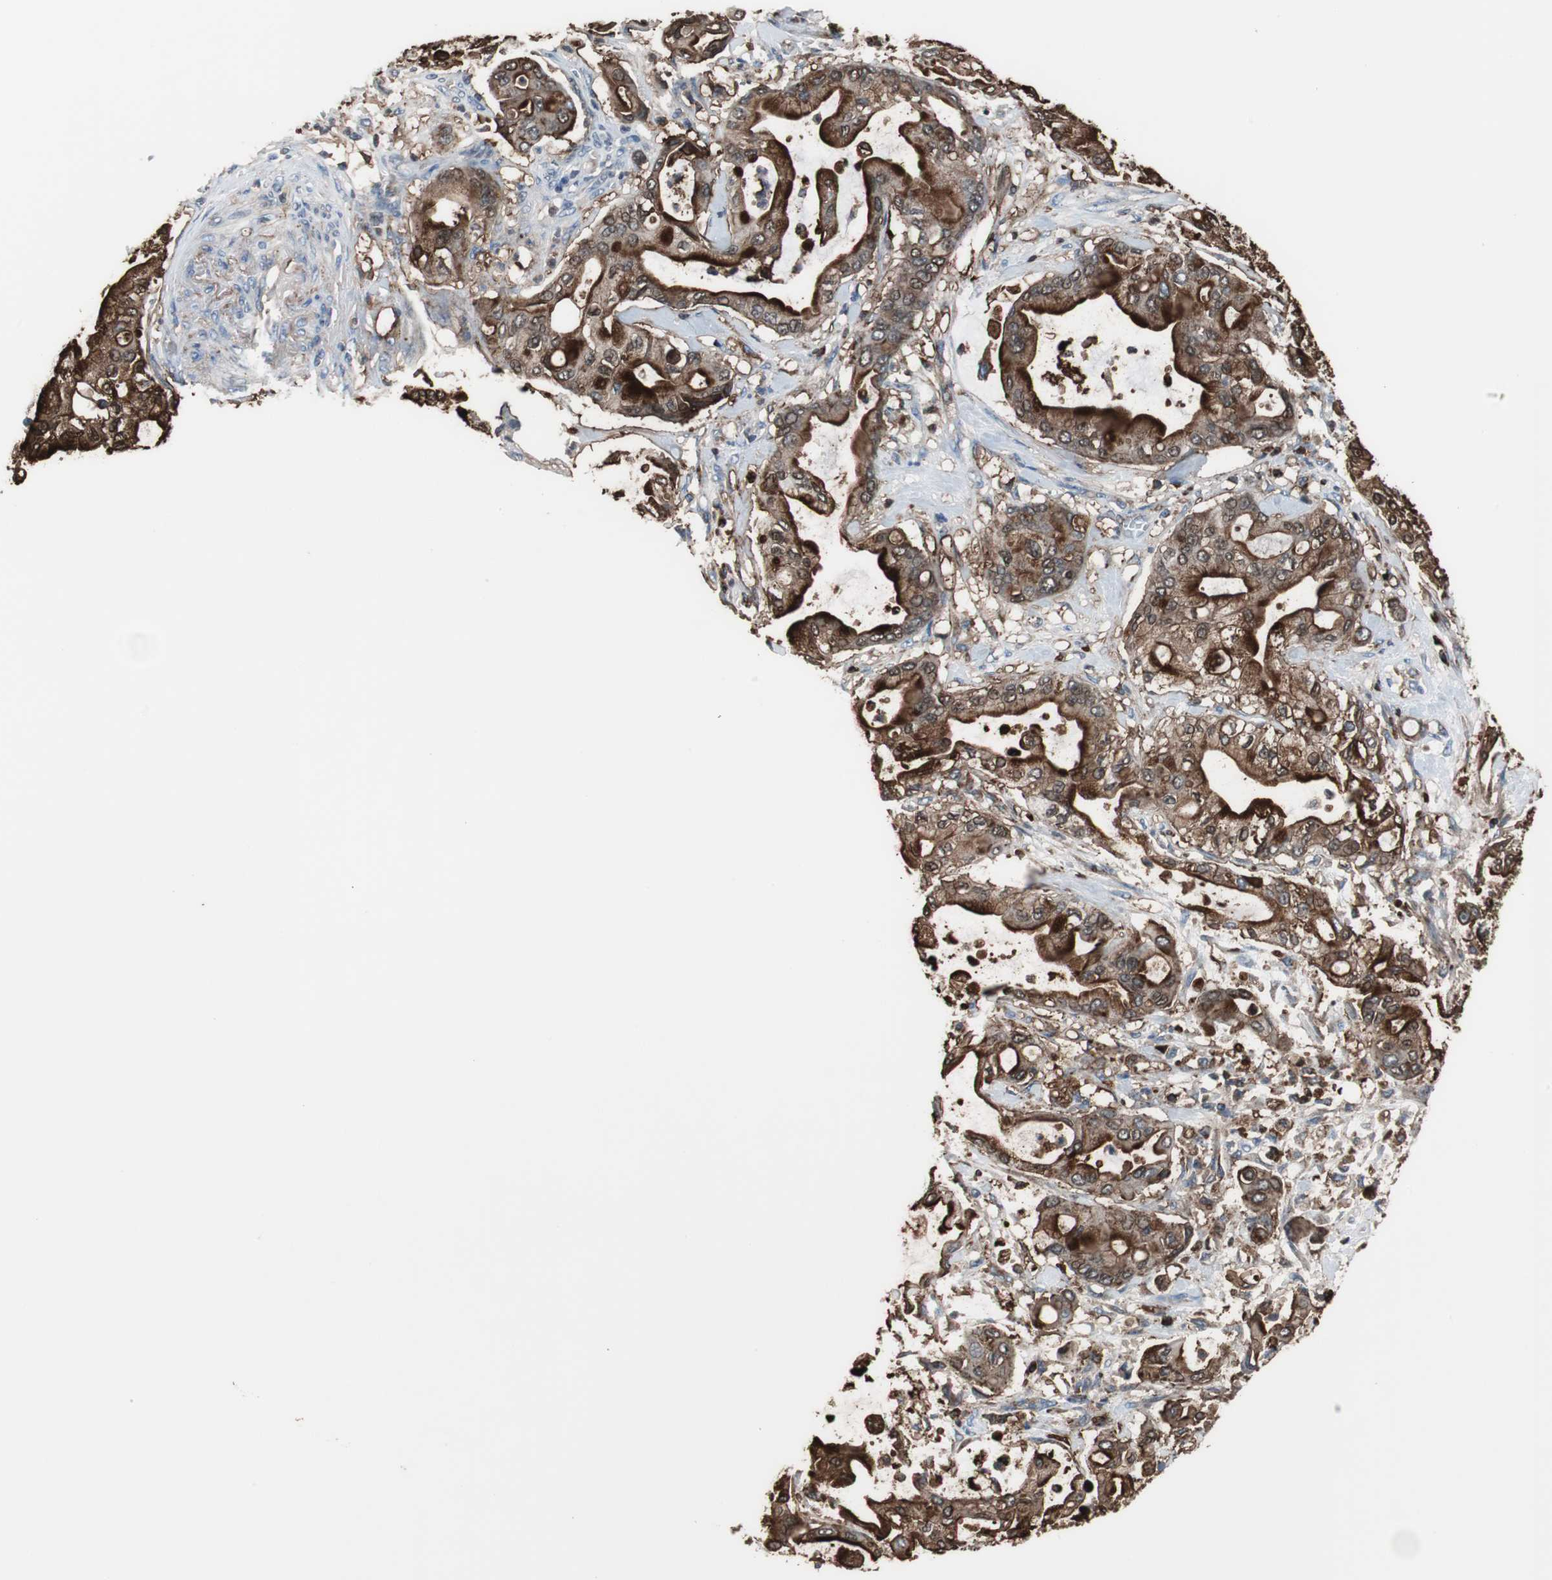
{"staining": {"intensity": "strong", "quantity": ">75%", "location": "cytoplasmic/membranous,nuclear"}, "tissue": "pancreatic cancer", "cell_type": "Tumor cells", "image_type": "cancer", "snomed": [{"axis": "morphology", "description": "Adenocarcinoma, NOS"}, {"axis": "morphology", "description": "Adenocarcinoma, metastatic, NOS"}, {"axis": "topography", "description": "Lymph node"}, {"axis": "topography", "description": "Pancreas"}, {"axis": "topography", "description": "Duodenum"}], "caption": "Metastatic adenocarcinoma (pancreatic) stained with immunohistochemistry reveals strong cytoplasmic/membranous and nuclear positivity in approximately >75% of tumor cells.", "gene": "ANXA4", "patient": {"sex": "female", "age": 64}}